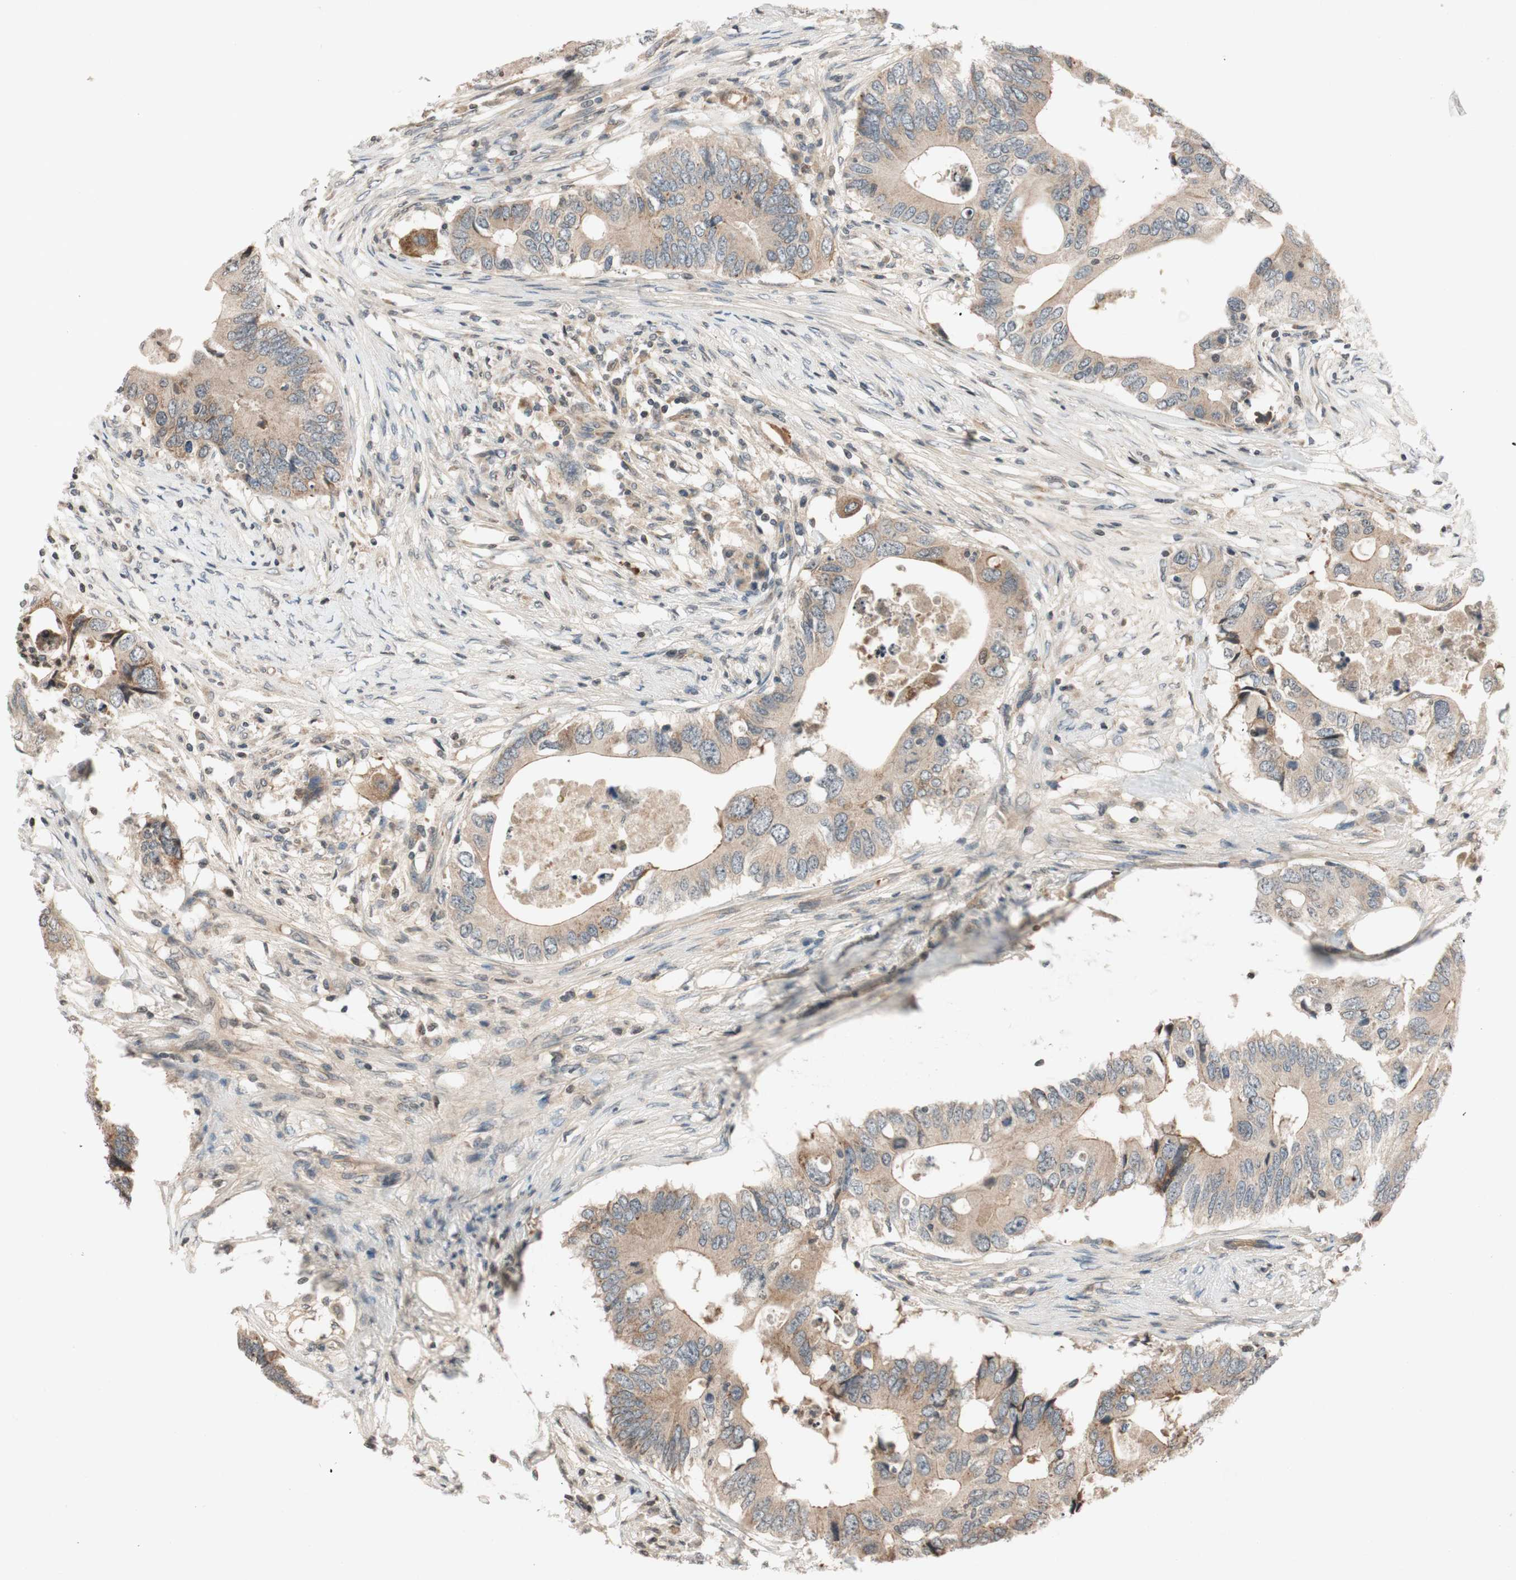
{"staining": {"intensity": "weak", "quantity": ">75%", "location": "cytoplasmic/membranous"}, "tissue": "colorectal cancer", "cell_type": "Tumor cells", "image_type": "cancer", "snomed": [{"axis": "morphology", "description": "Adenocarcinoma, NOS"}, {"axis": "topography", "description": "Colon"}], "caption": "The immunohistochemical stain shows weak cytoplasmic/membranous staining in tumor cells of colorectal cancer tissue.", "gene": "GCLM", "patient": {"sex": "male", "age": 71}}